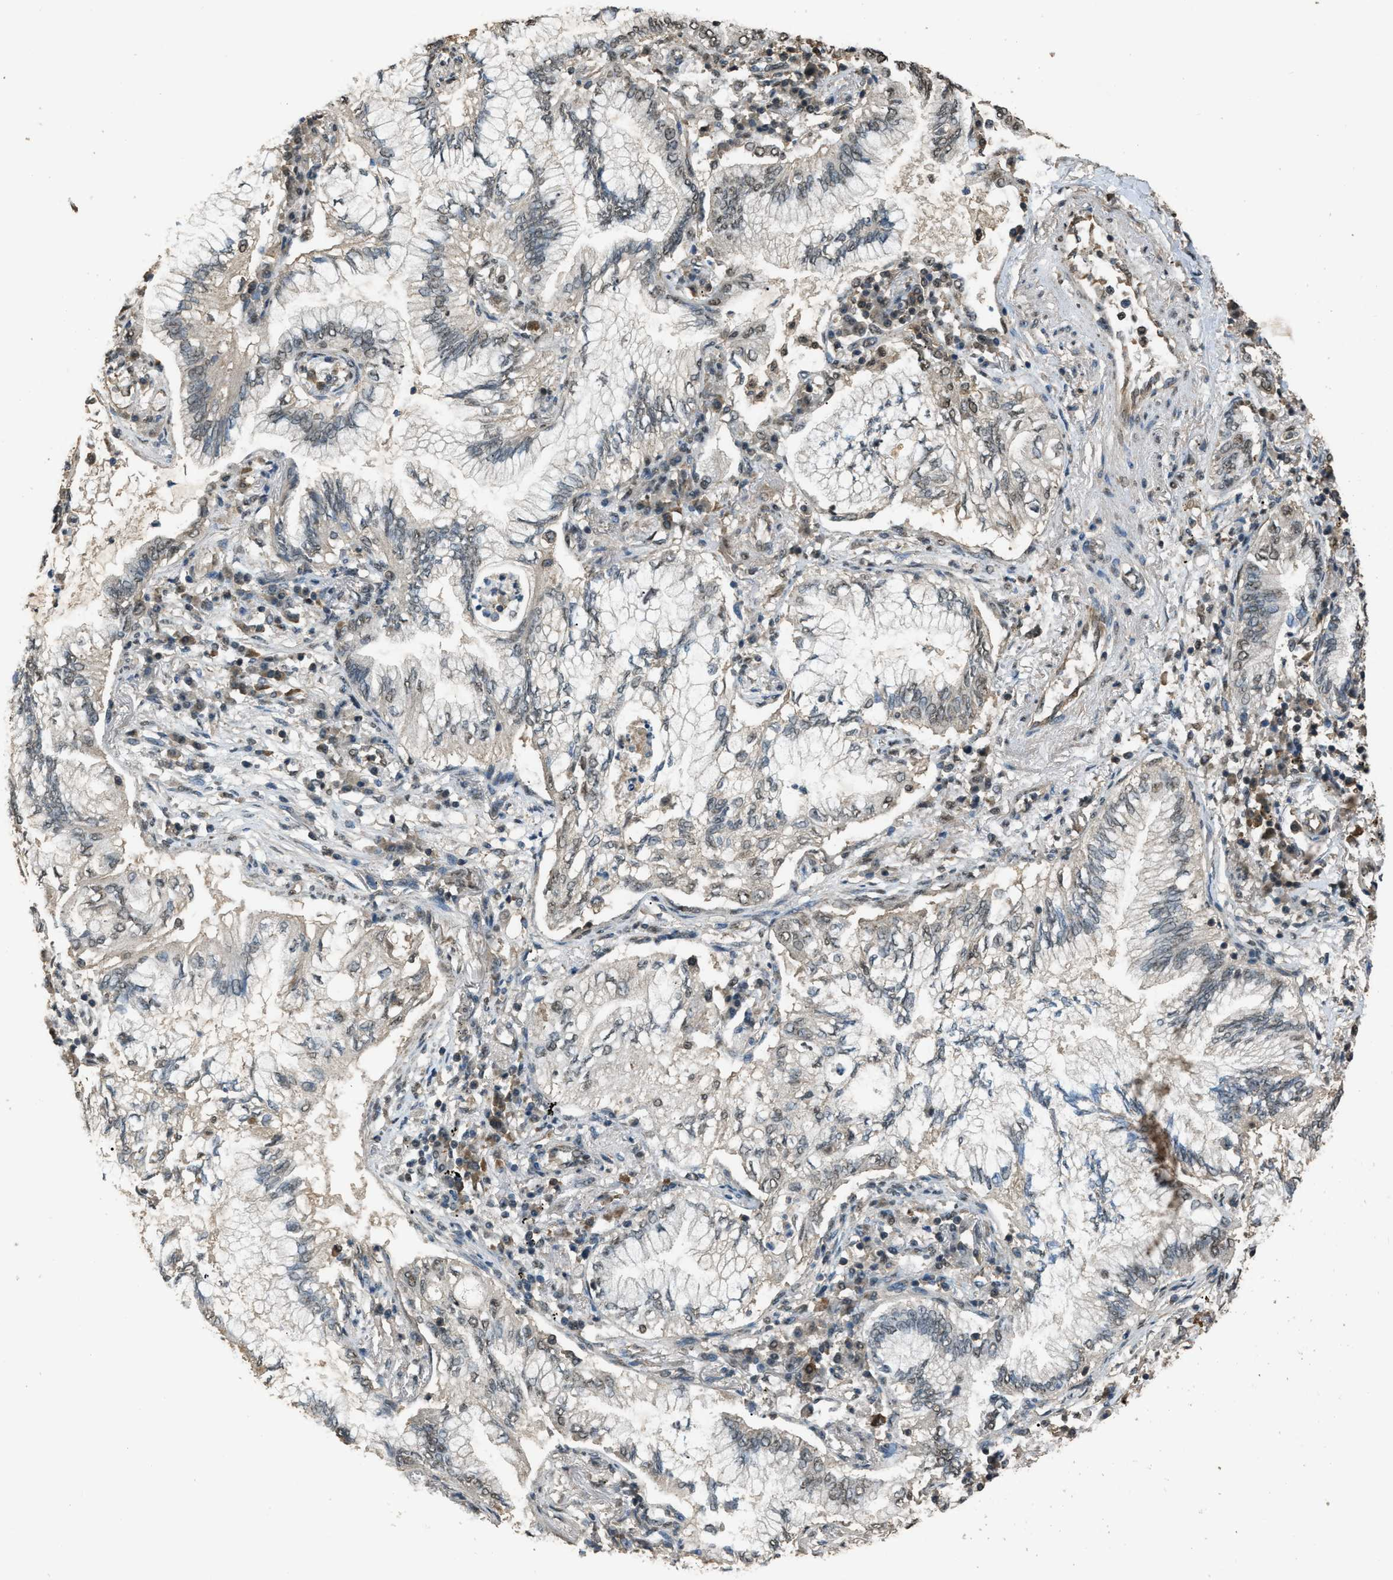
{"staining": {"intensity": "weak", "quantity": "<25%", "location": "nuclear"}, "tissue": "lung cancer", "cell_type": "Tumor cells", "image_type": "cancer", "snomed": [{"axis": "morphology", "description": "Normal tissue, NOS"}, {"axis": "morphology", "description": "Adenocarcinoma, NOS"}, {"axis": "topography", "description": "Bronchus"}, {"axis": "topography", "description": "Lung"}], "caption": "This is an IHC photomicrograph of lung cancer. There is no positivity in tumor cells.", "gene": "SERTAD2", "patient": {"sex": "female", "age": 70}}